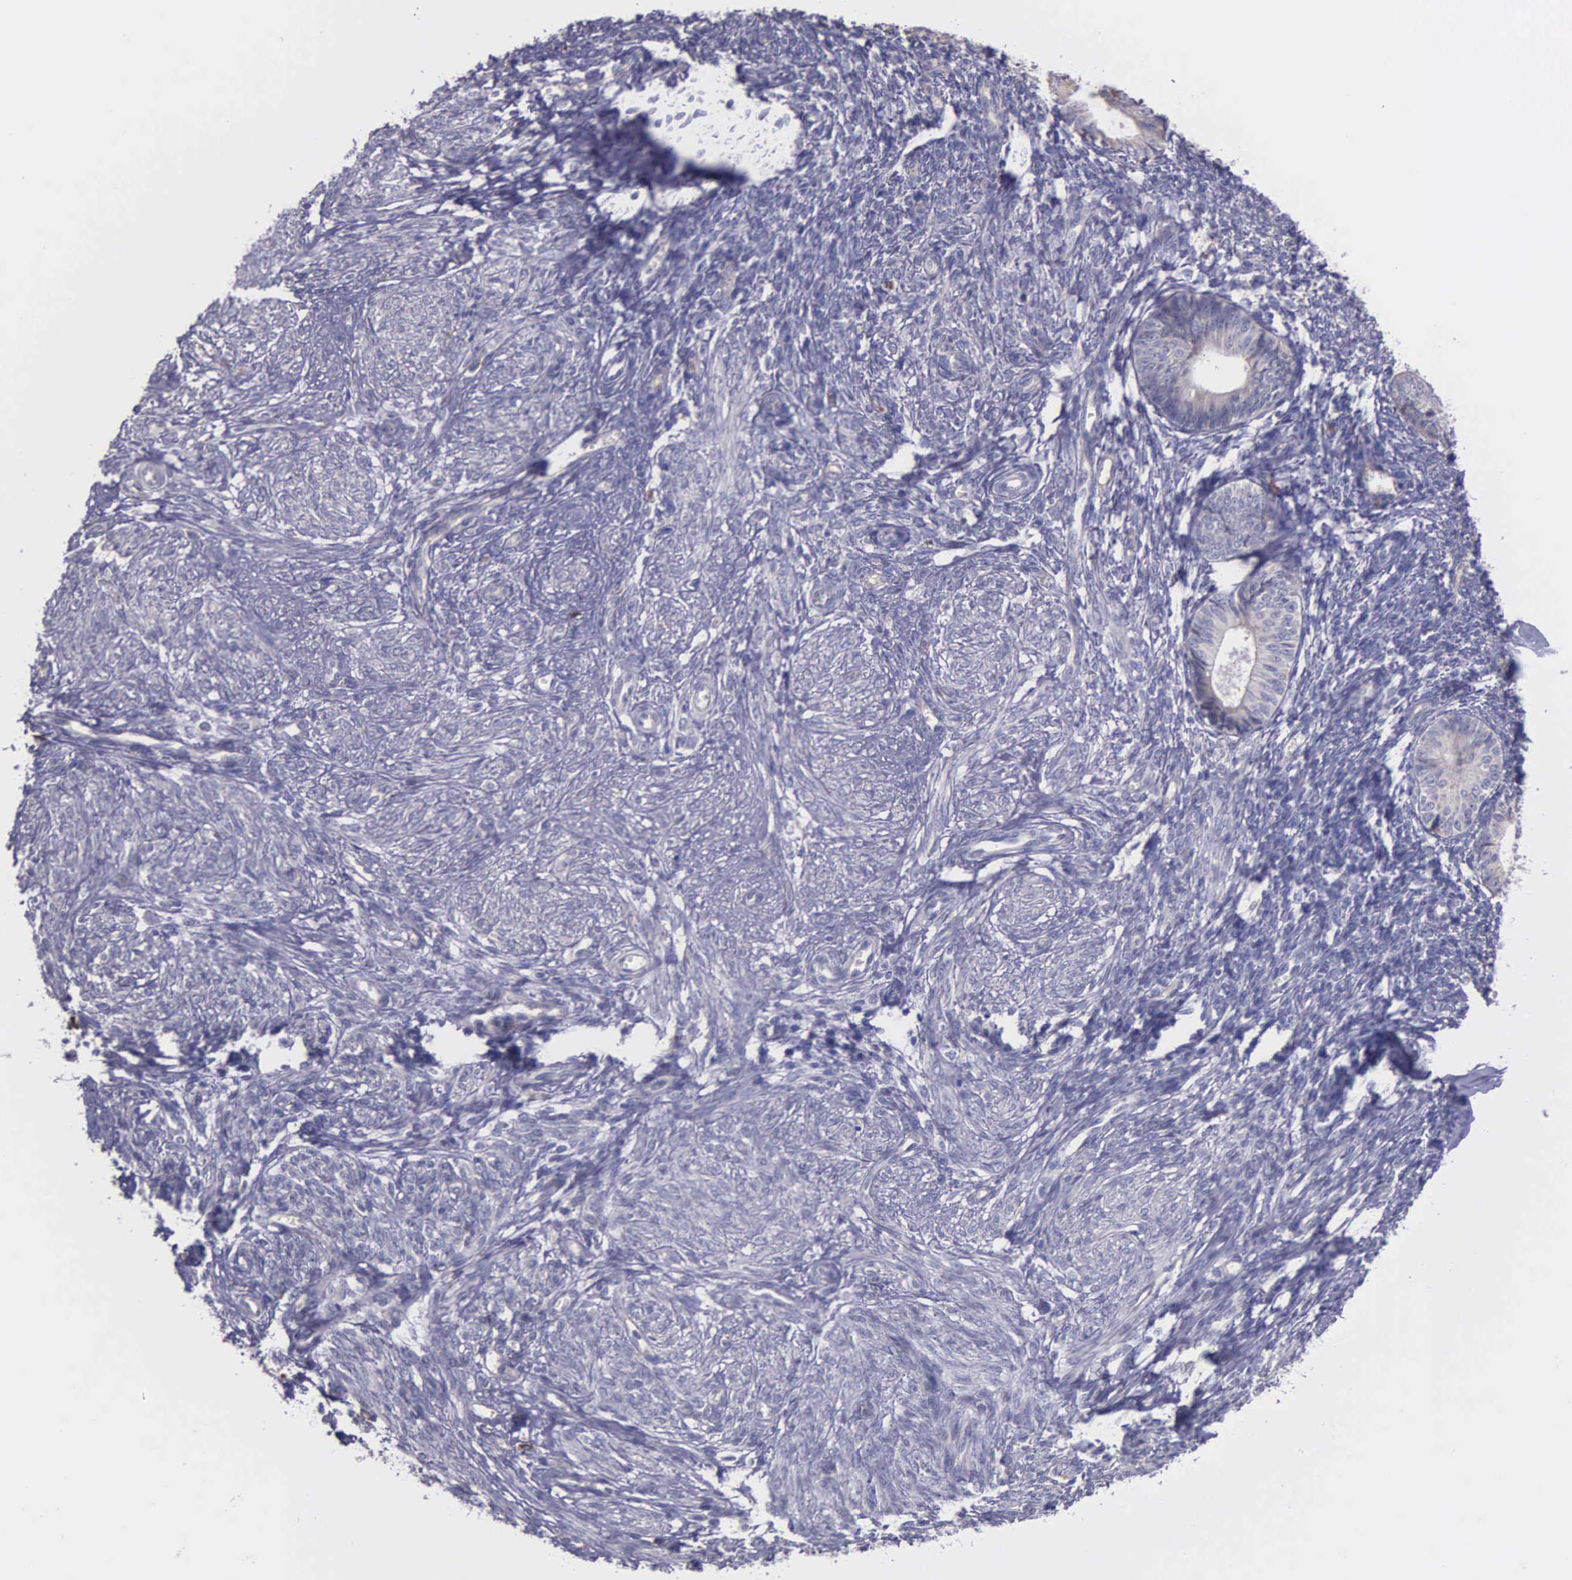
{"staining": {"intensity": "negative", "quantity": "none", "location": "none"}, "tissue": "endometrium", "cell_type": "Cells in endometrial stroma", "image_type": "normal", "snomed": [{"axis": "morphology", "description": "Normal tissue, NOS"}, {"axis": "topography", "description": "Endometrium"}], "caption": "Immunohistochemistry (IHC) of unremarkable endometrium displays no positivity in cells in endometrial stroma. Nuclei are stained in blue.", "gene": "ZC3H12B", "patient": {"sex": "female", "age": 82}}